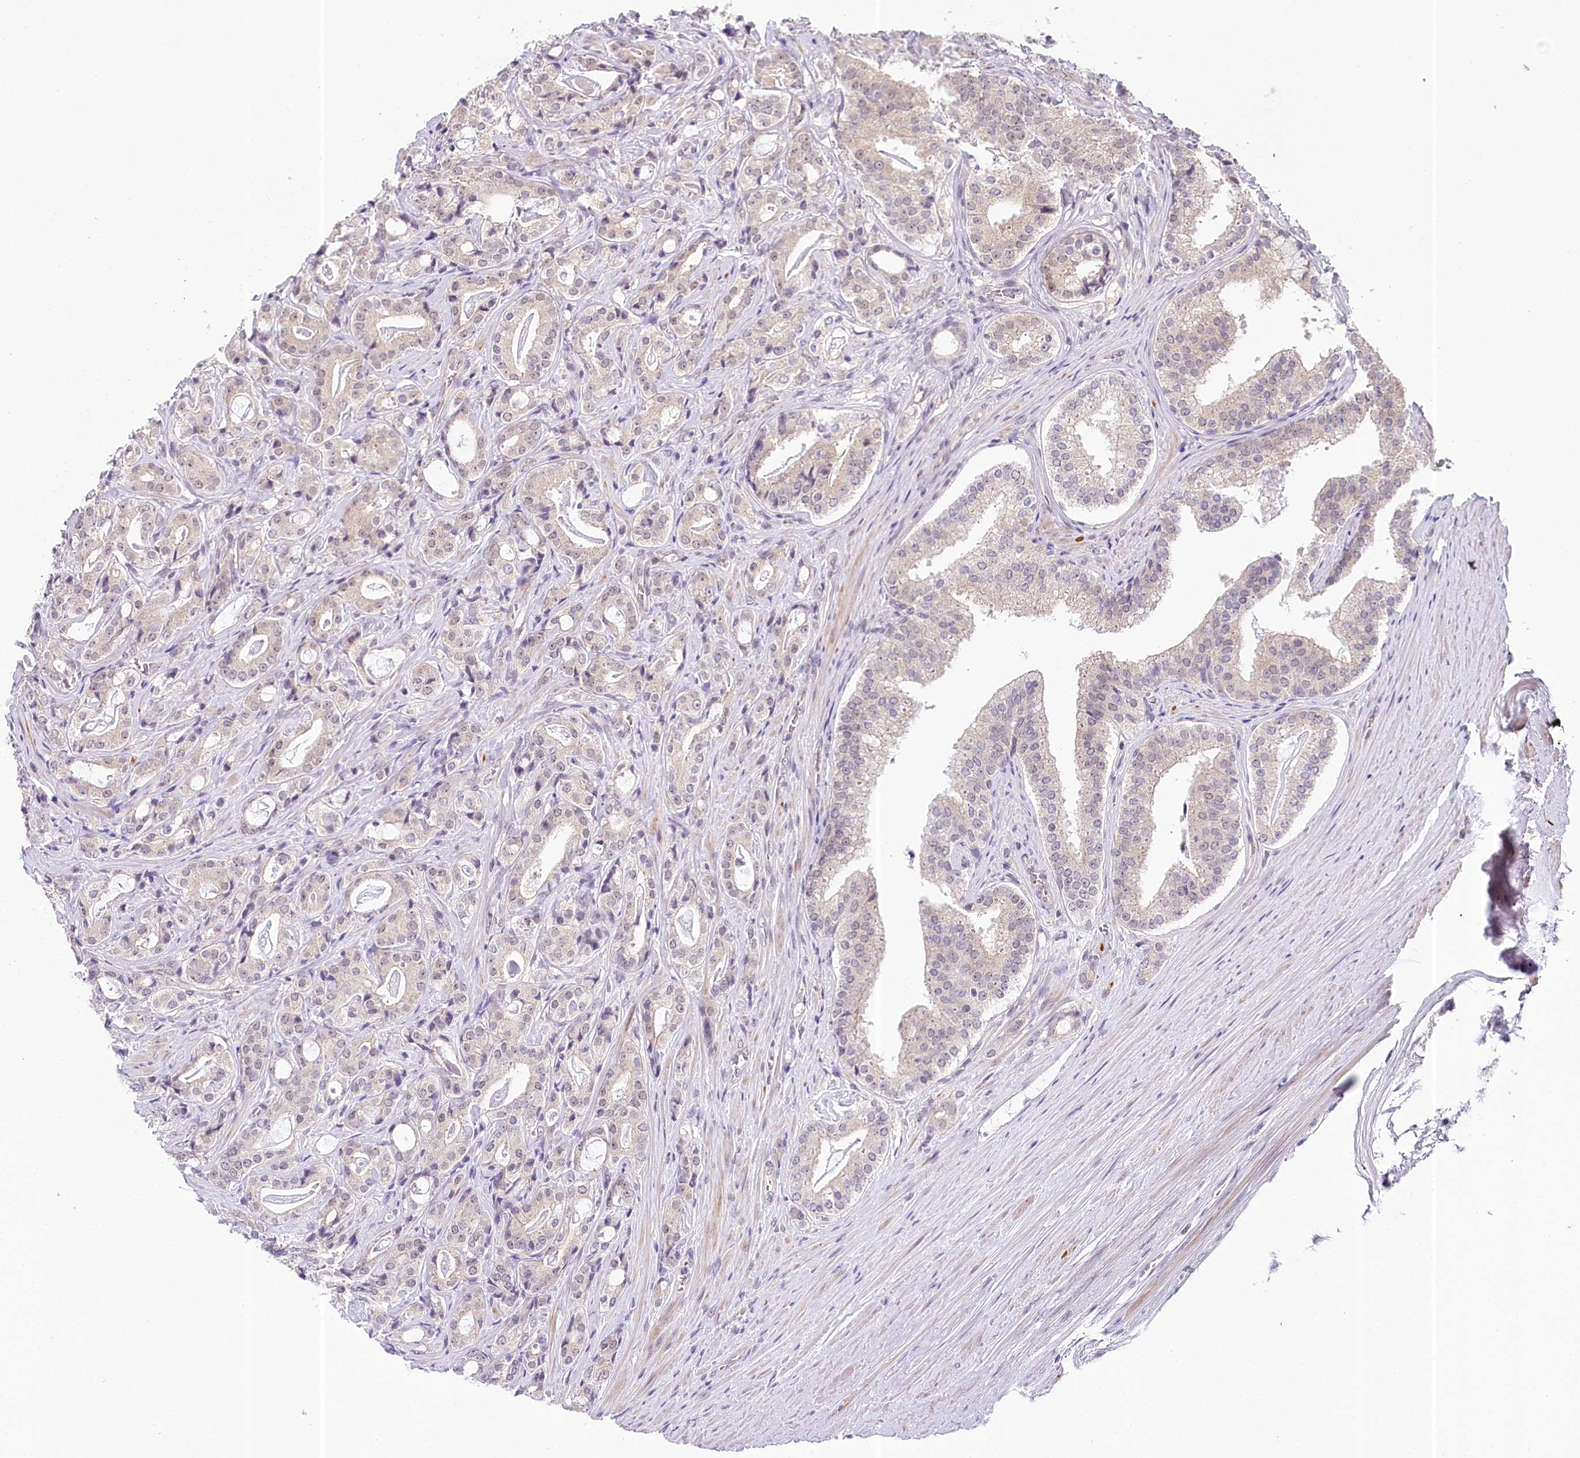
{"staining": {"intensity": "negative", "quantity": "none", "location": "none"}, "tissue": "prostate cancer", "cell_type": "Tumor cells", "image_type": "cancer", "snomed": [{"axis": "morphology", "description": "Adenocarcinoma, High grade"}, {"axis": "topography", "description": "Prostate"}], "caption": "The immunohistochemistry image has no significant positivity in tumor cells of prostate cancer tissue.", "gene": "AMTN", "patient": {"sex": "male", "age": 63}}